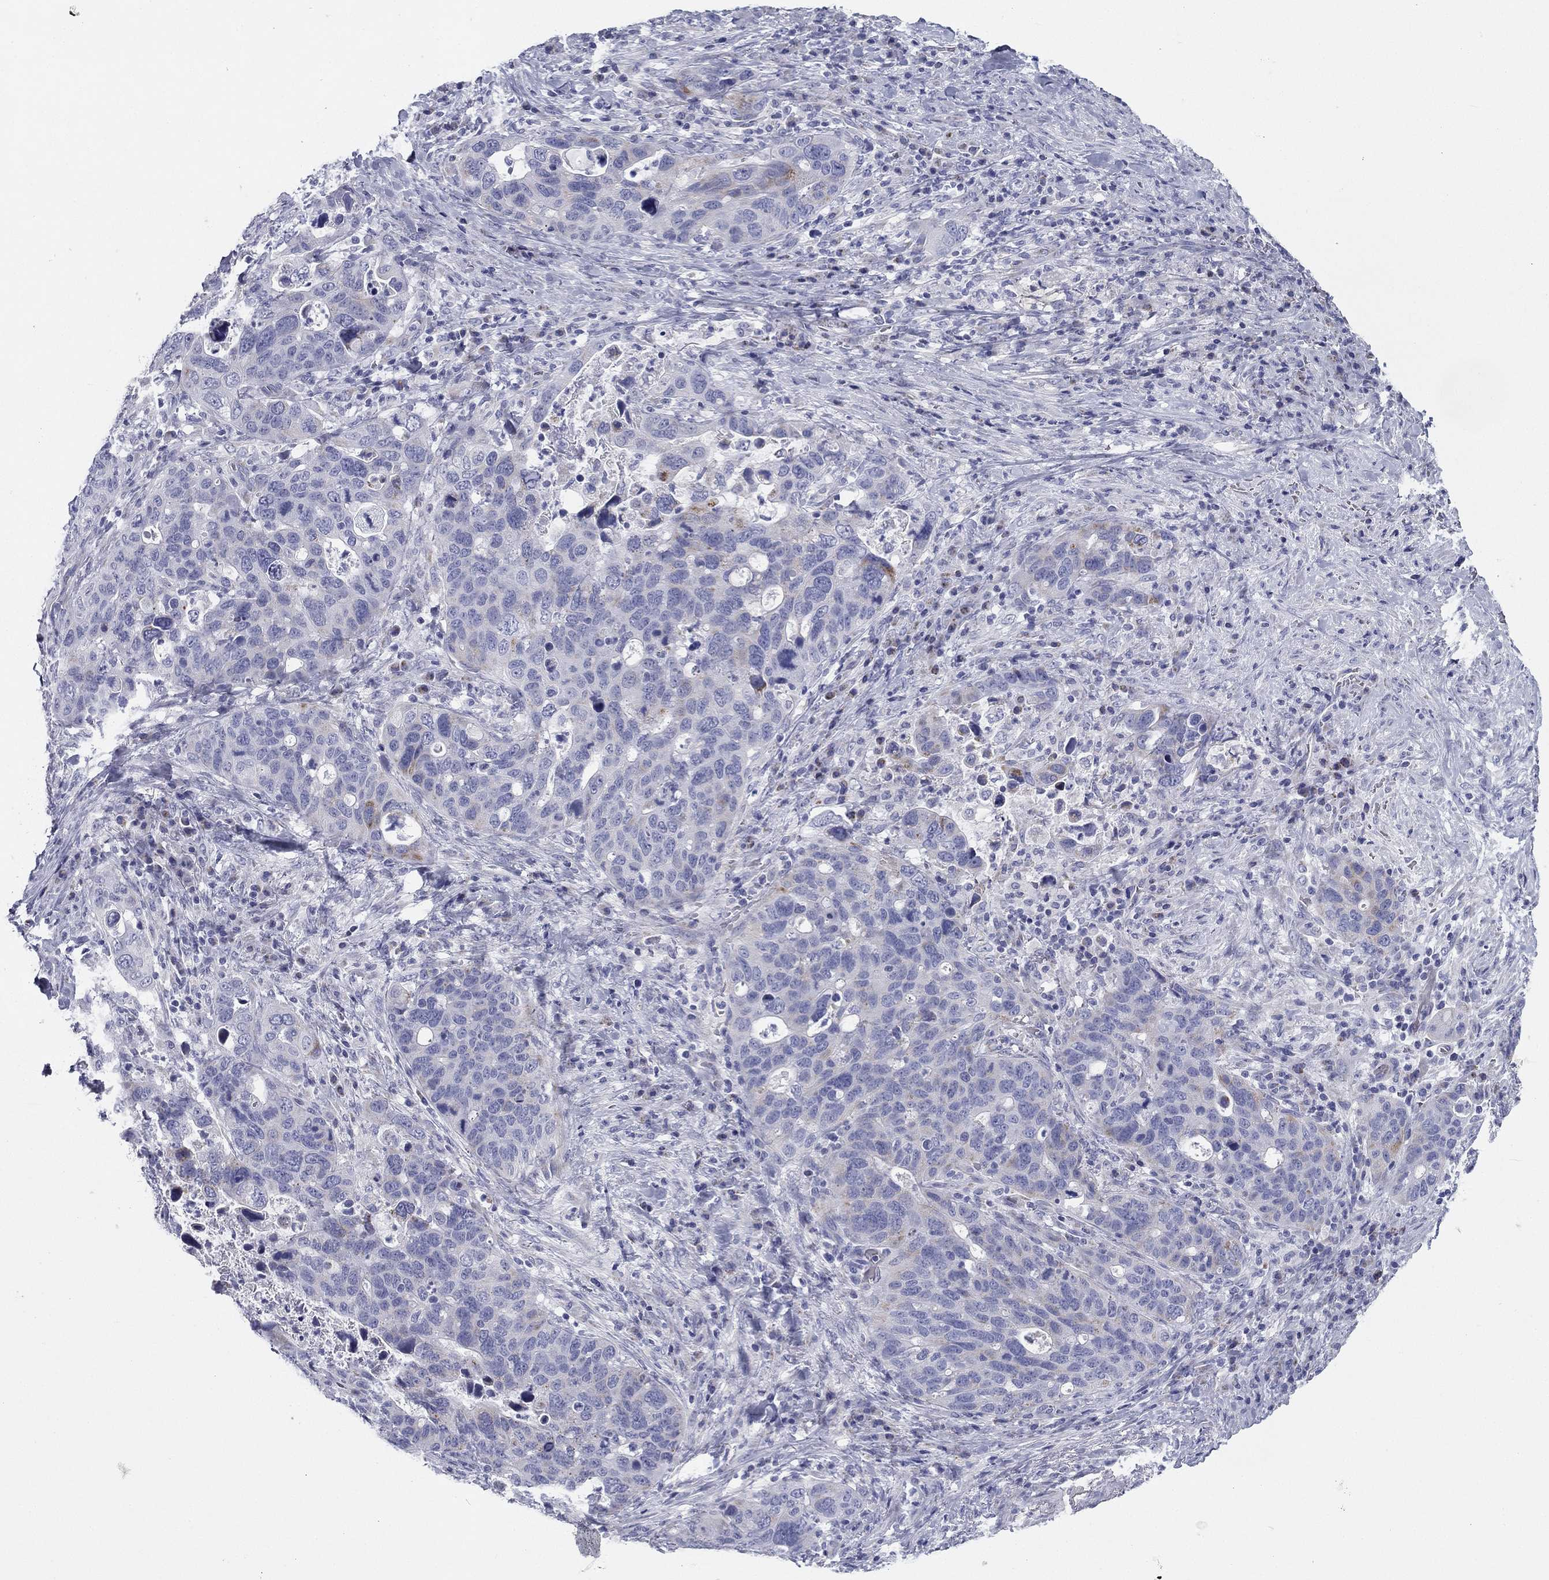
{"staining": {"intensity": "weak", "quantity": "<25%", "location": "cytoplasmic/membranous"}, "tissue": "stomach cancer", "cell_type": "Tumor cells", "image_type": "cancer", "snomed": [{"axis": "morphology", "description": "Adenocarcinoma, NOS"}, {"axis": "topography", "description": "Stomach"}], "caption": "This image is of stomach adenocarcinoma stained with immunohistochemistry (IHC) to label a protein in brown with the nuclei are counter-stained blue. There is no expression in tumor cells.", "gene": "ZP2", "patient": {"sex": "male", "age": 54}}